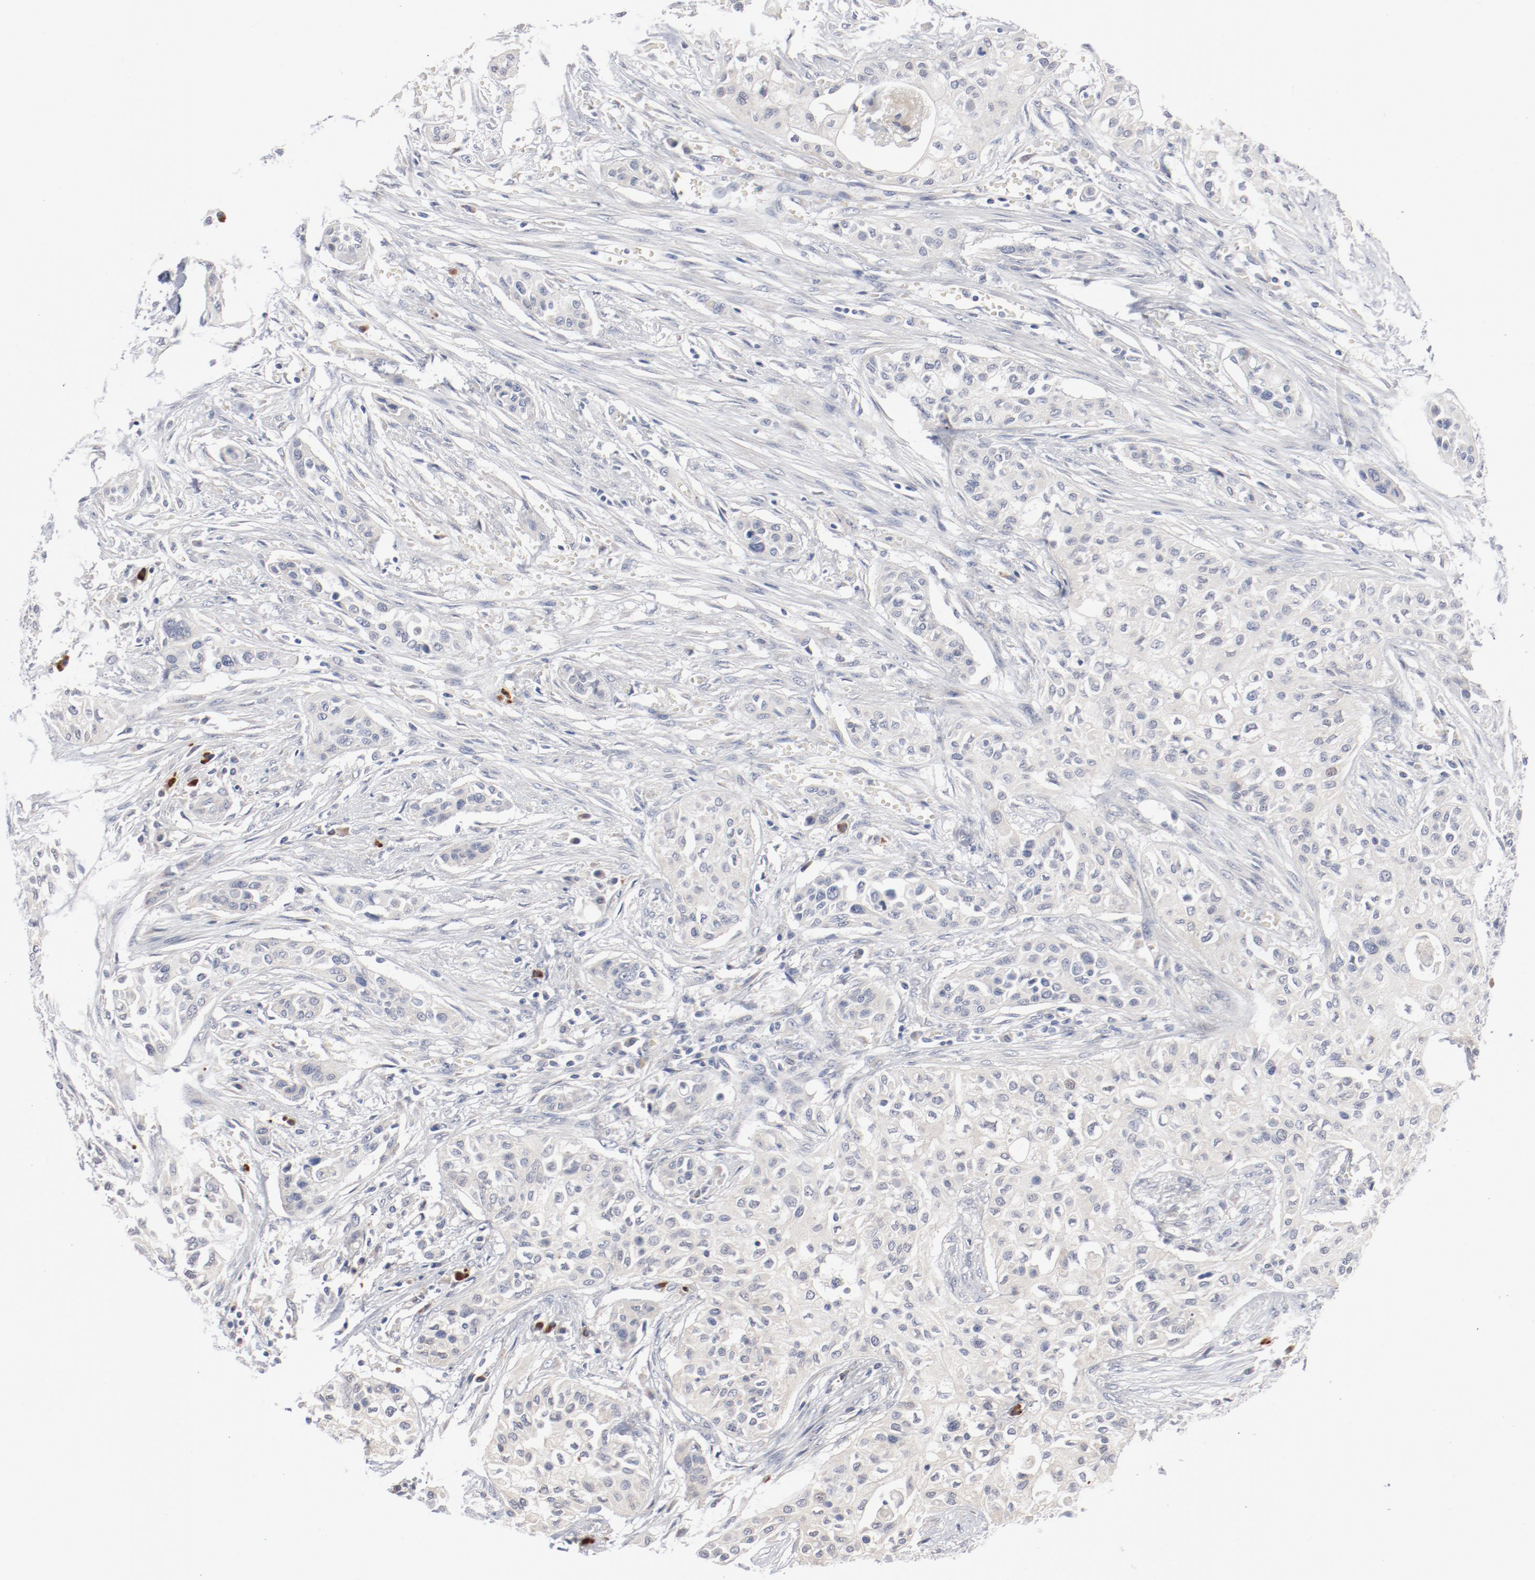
{"staining": {"intensity": "negative", "quantity": "none", "location": "none"}, "tissue": "urothelial cancer", "cell_type": "Tumor cells", "image_type": "cancer", "snomed": [{"axis": "morphology", "description": "Urothelial carcinoma, High grade"}, {"axis": "topography", "description": "Urinary bladder"}], "caption": "Immunohistochemistry (IHC) image of neoplastic tissue: human urothelial cancer stained with DAB (3,3'-diaminobenzidine) displays no significant protein staining in tumor cells.", "gene": "AK7", "patient": {"sex": "male", "age": 74}}